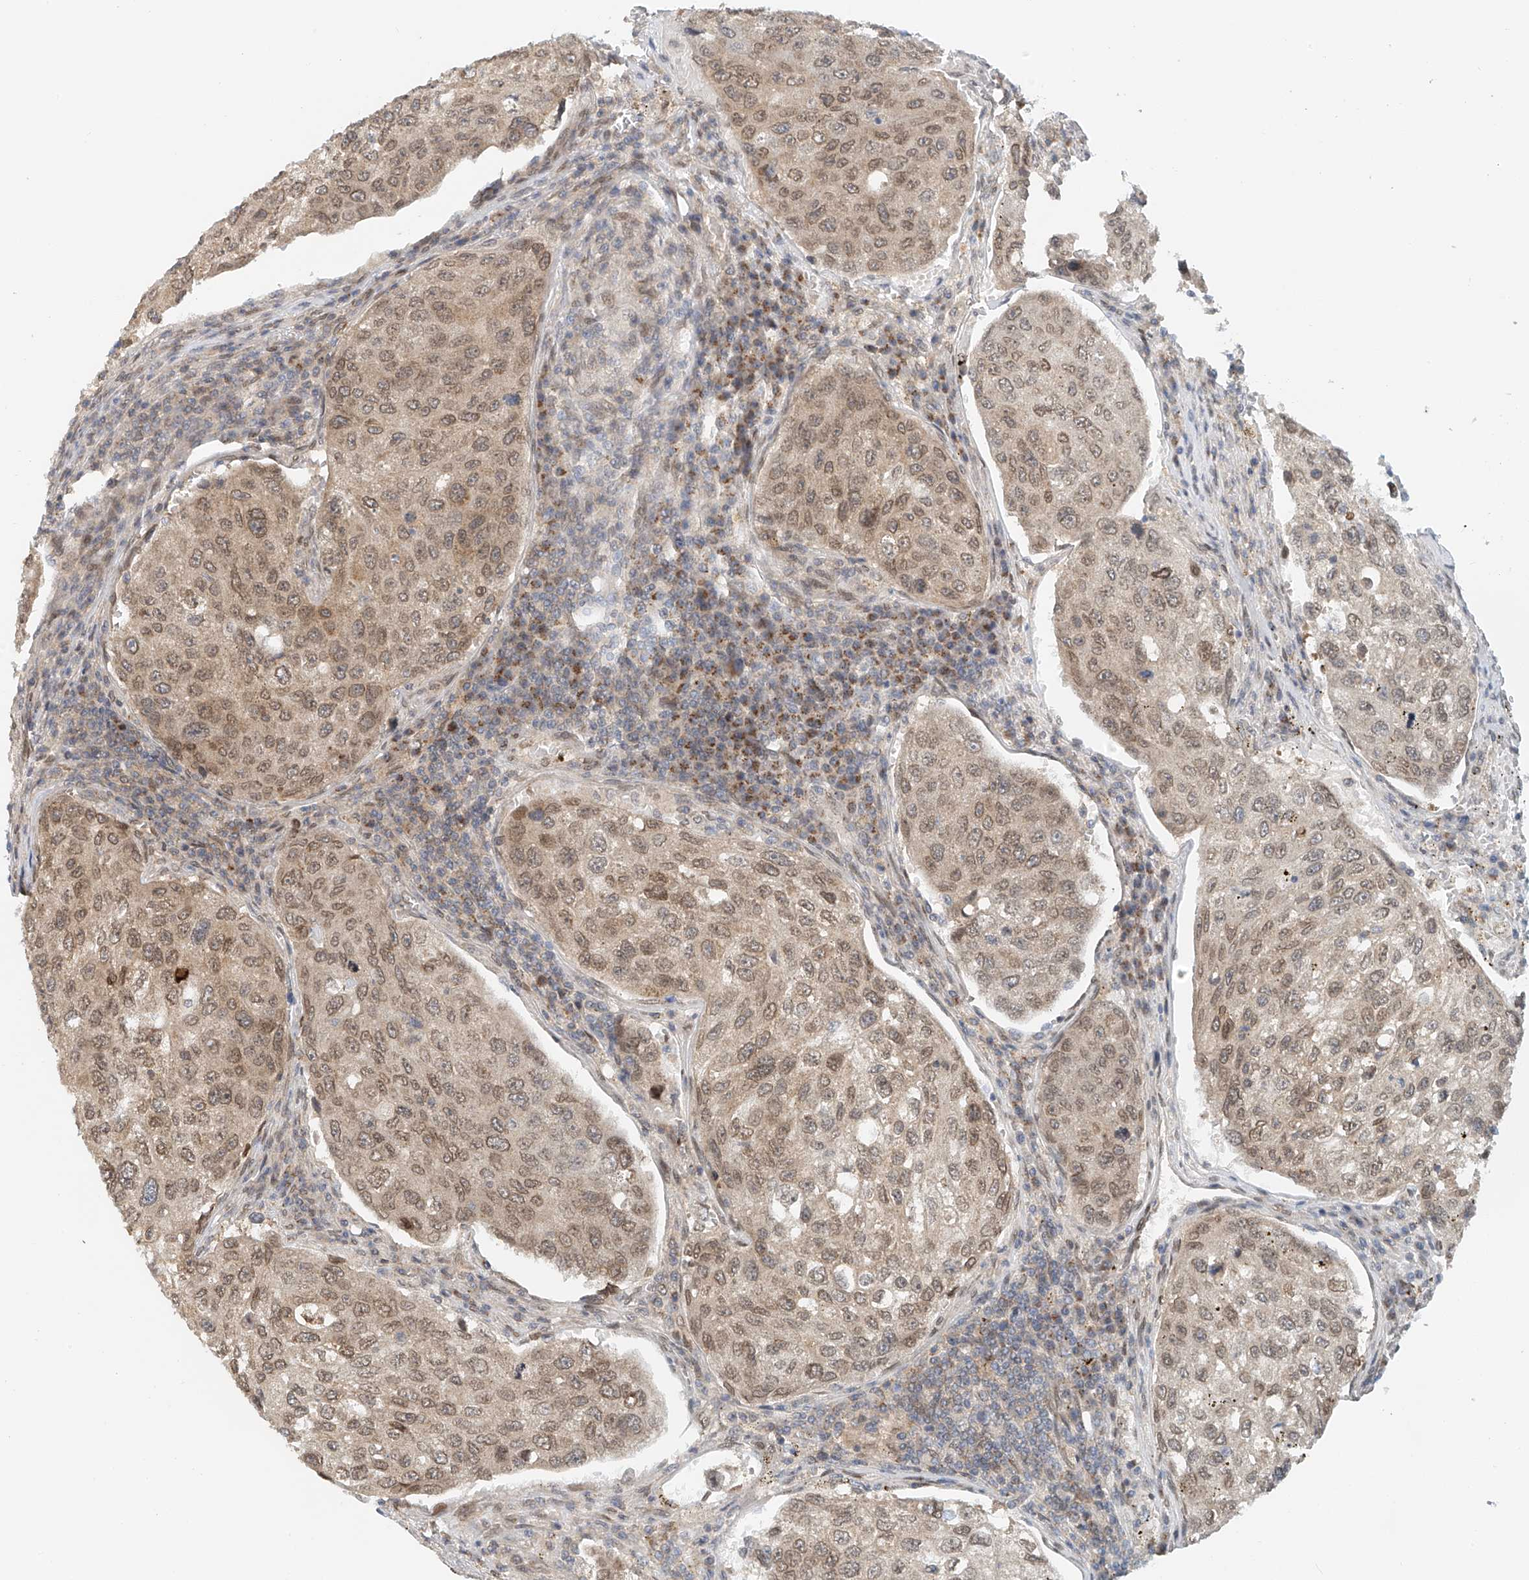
{"staining": {"intensity": "weak", "quantity": "25%-75%", "location": "cytoplasmic/membranous,nuclear"}, "tissue": "urothelial cancer", "cell_type": "Tumor cells", "image_type": "cancer", "snomed": [{"axis": "morphology", "description": "Urothelial carcinoma, High grade"}, {"axis": "topography", "description": "Lymph node"}, {"axis": "topography", "description": "Urinary bladder"}], "caption": "Immunohistochemical staining of high-grade urothelial carcinoma reveals low levels of weak cytoplasmic/membranous and nuclear protein positivity in approximately 25%-75% of tumor cells.", "gene": "STARD9", "patient": {"sex": "male", "age": 51}}